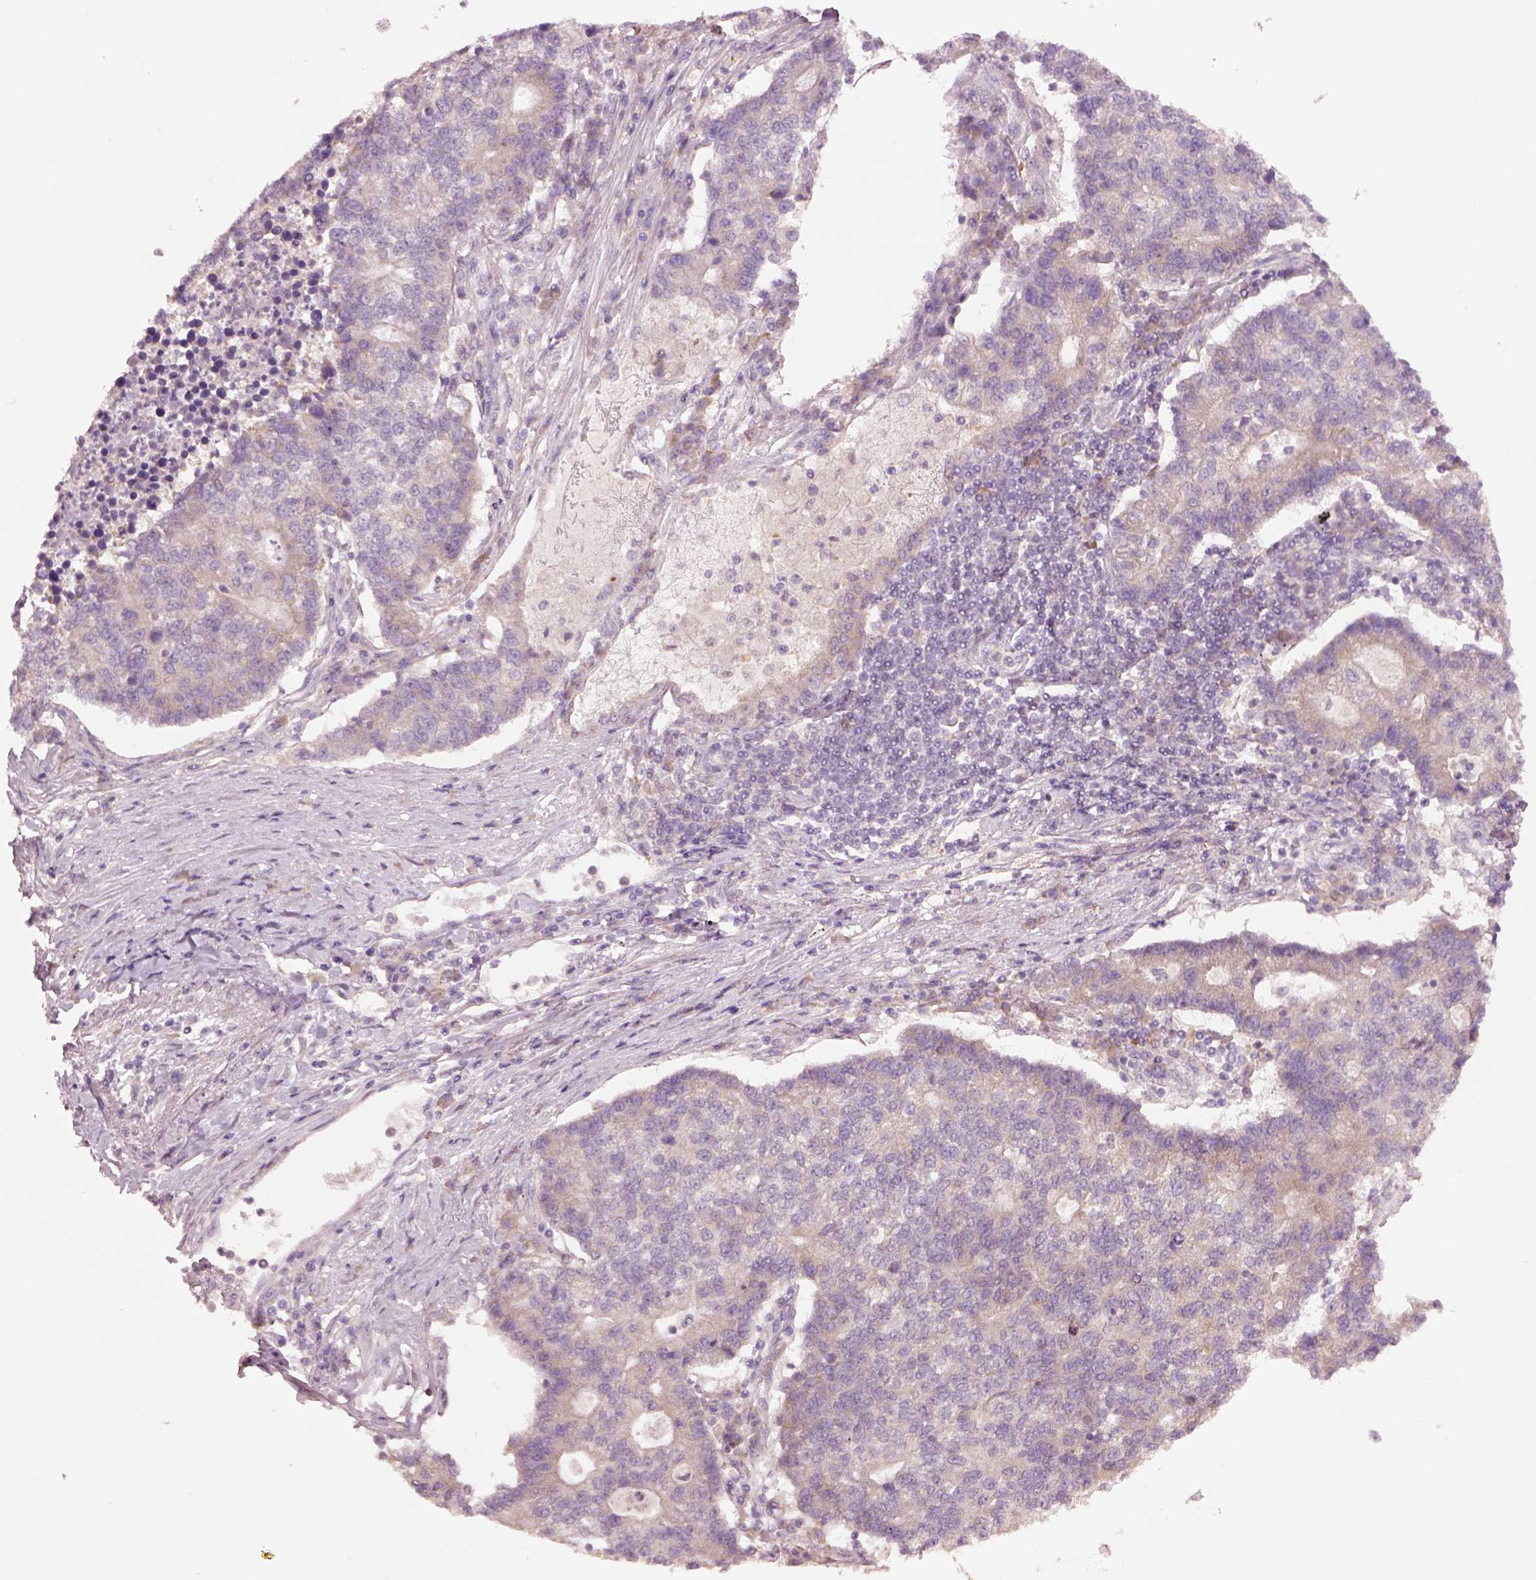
{"staining": {"intensity": "weak", "quantity": ">75%", "location": "cytoplasmic/membranous"}, "tissue": "lung cancer", "cell_type": "Tumor cells", "image_type": "cancer", "snomed": [{"axis": "morphology", "description": "Adenocarcinoma, NOS"}, {"axis": "topography", "description": "Lung"}], "caption": "Protein staining reveals weak cytoplasmic/membranous positivity in about >75% of tumor cells in adenocarcinoma (lung).", "gene": "CLPSL1", "patient": {"sex": "male", "age": 57}}